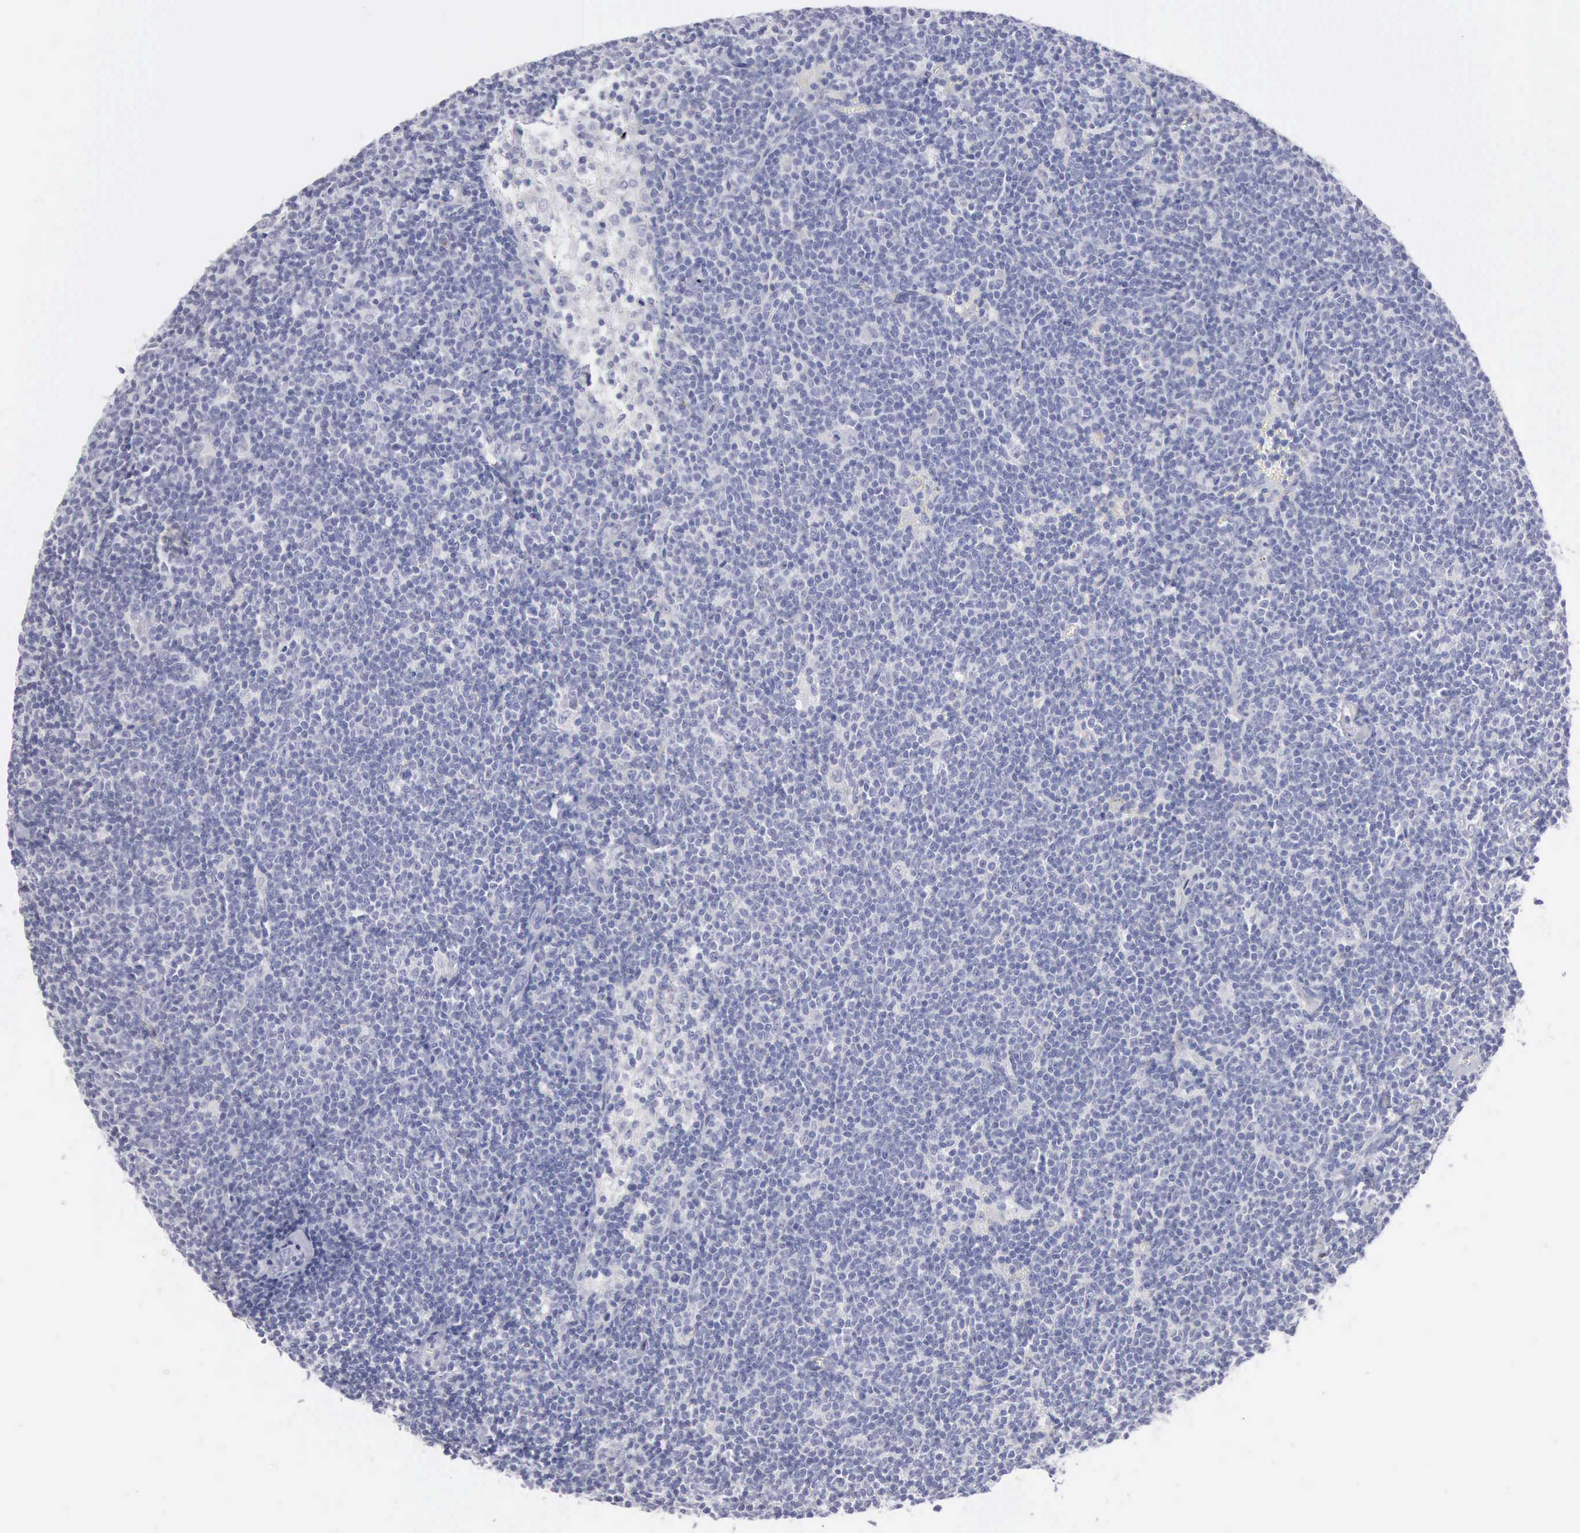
{"staining": {"intensity": "negative", "quantity": "none", "location": "none"}, "tissue": "lymphoma", "cell_type": "Tumor cells", "image_type": "cancer", "snomed": [{"axis": "morphology", "description": "Malignant lymphoma, non-Hodgkin's type, Low grade"}, {"axis": "topography", "description": "Lymph node"}], "caption": "The photomicrograph demonstrates no significant expression in tumor cells of lymphoma. Brightfield microscopy of immunohistochemistry stained with DAB (3,3'-diaminobenzidine) (brown) and hematoxylin (blue), captured at high magnification.", "gene": "ANGEL1", "patient": {"sex": "male", "age": 65}}